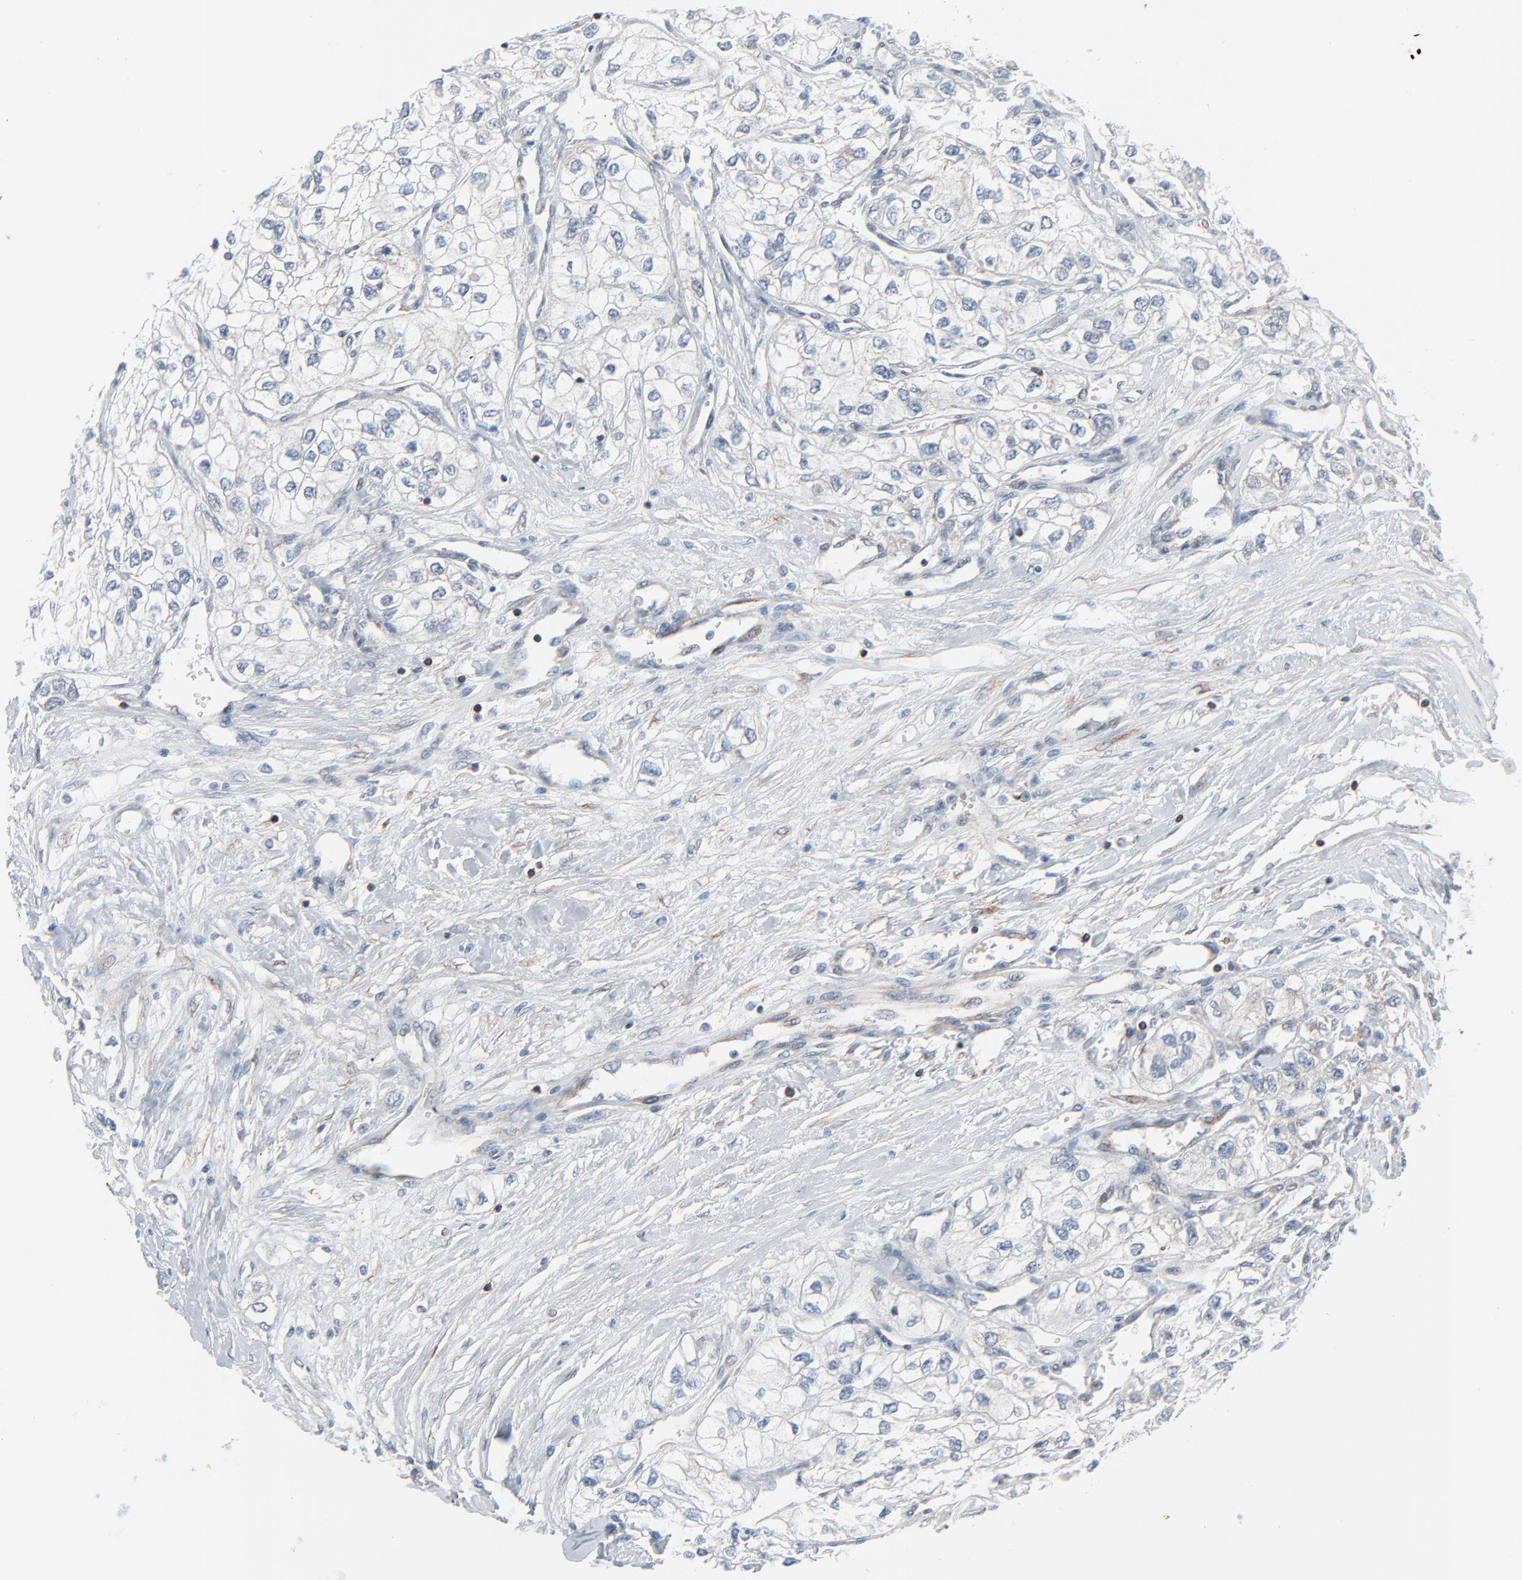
{"staining": {"intensity": "negative", "quantity": "none", "location": "none"}, "tissue": "renal cancer", "cell_type": "Tumor cells", "image_type": "cancer", "snomed": [{"axis": "morphology", "description": "Adenocarcinoma, NOS"}, {"axis": "topography", "description": "Kidney"}], "caption": "This histopathology image is of renal cancer stained with immunohistochemistry (IHC) to label a protein in brown with the nuclei are counter-stained blue. There is no positivity in tumor cells. Brightfield microscopy of immunohistochemistry stained with DAB (brown) and hematoxylin (blue), captured at high magnification.", "gene": "OPTN", "patient": {"sex": "male", "age": 57}}